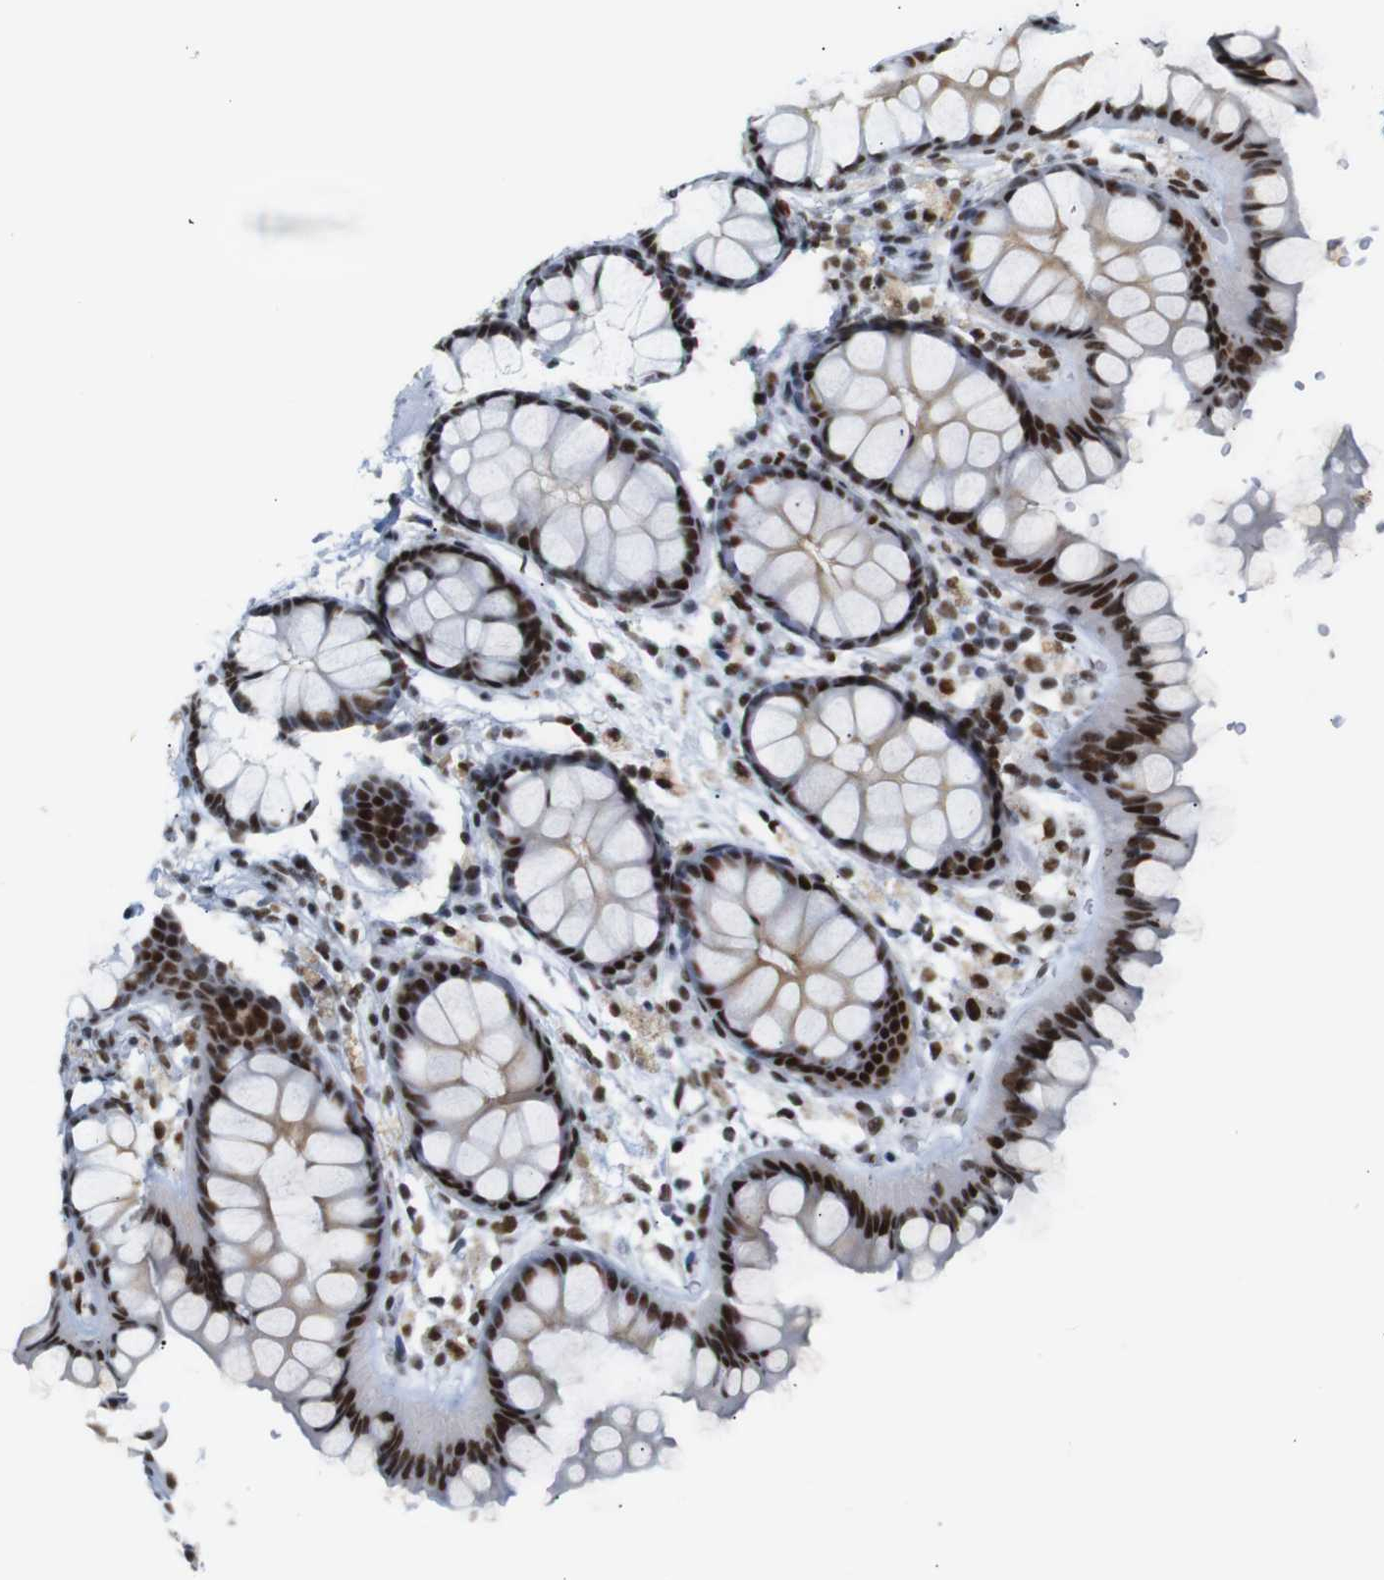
{"staining": {"intensity": "moderate", "quantity": ">75%", "location": "nuclear"}, "tissue": "colon", "cell_type": "Endothelial cells", "image_type": "normal", "snomed": [{"axis": "morphology", "description": "Normal tissue, NOS"}, {"axis": "topography", "description": "Colon"}], "caption": "The micrograph shows a brown stain indicating the presence of a protein in the nuclear of endothelial cells in colon.", "gene": "TRA2B", "patient": {"sex": "female", "age": 55}}